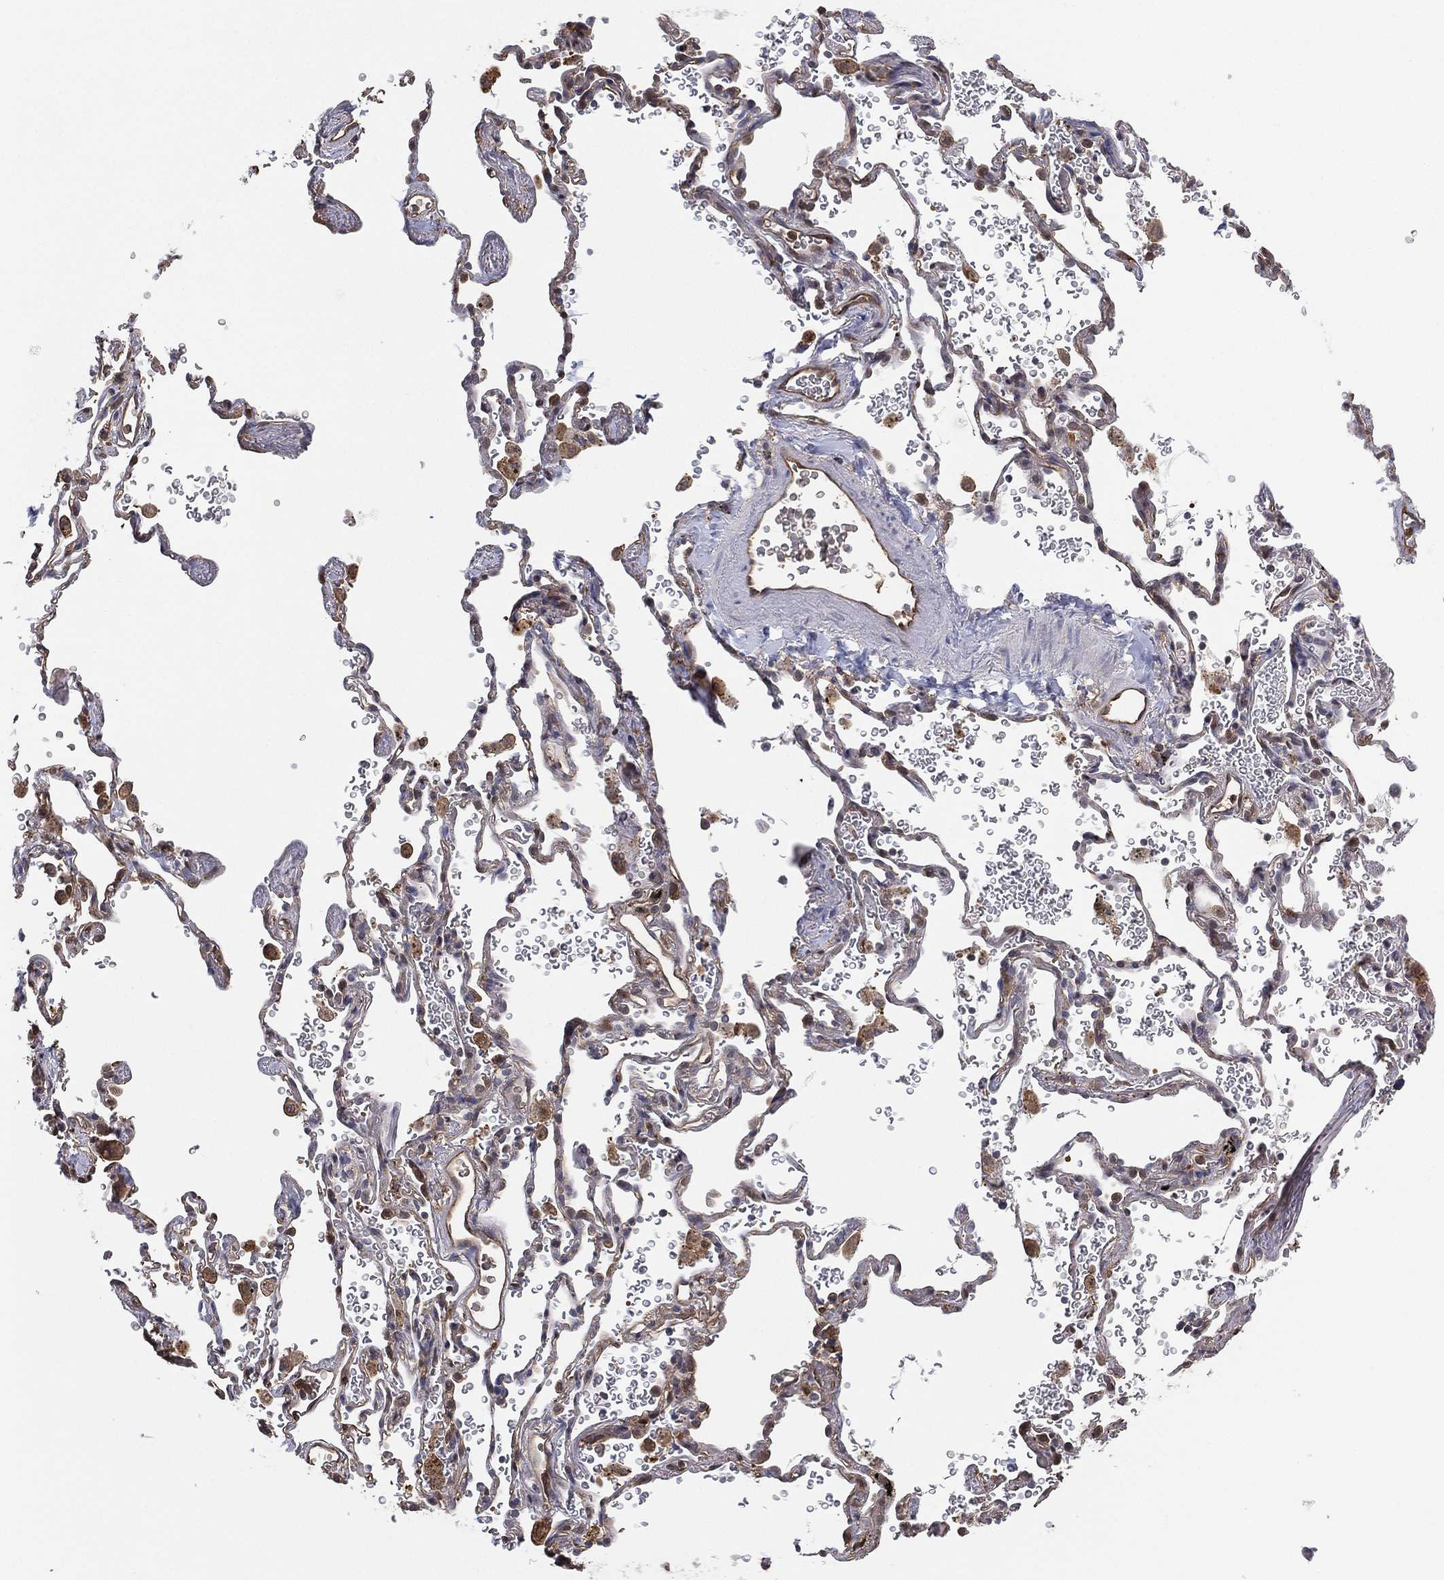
{"staining": {"intensity": "negative", "quantity": "none", "location": "none"}, "tissue": "soft tissue", "cell_type": "Fibroblasts", "image_type": "normal", "snomed": [{"axis": "morphology", "description": "Normal tissue, NOS"}, {"axis": "morphology", "description": "Adenocarcinoma, NOS"}, {"axis": "topography", "description": "Cartilage tissue"}, {"axis": "topography", "description": "Lung"}], "caption": "Soft tissue was stained to show a protein in brown. There is no significant staining in fibroblasts. (Brightfield microscopy of DAB immunohistochemistry at high magnification).", "gene": "PSMG4", "patient": {"sex": "male", "age": 59}}